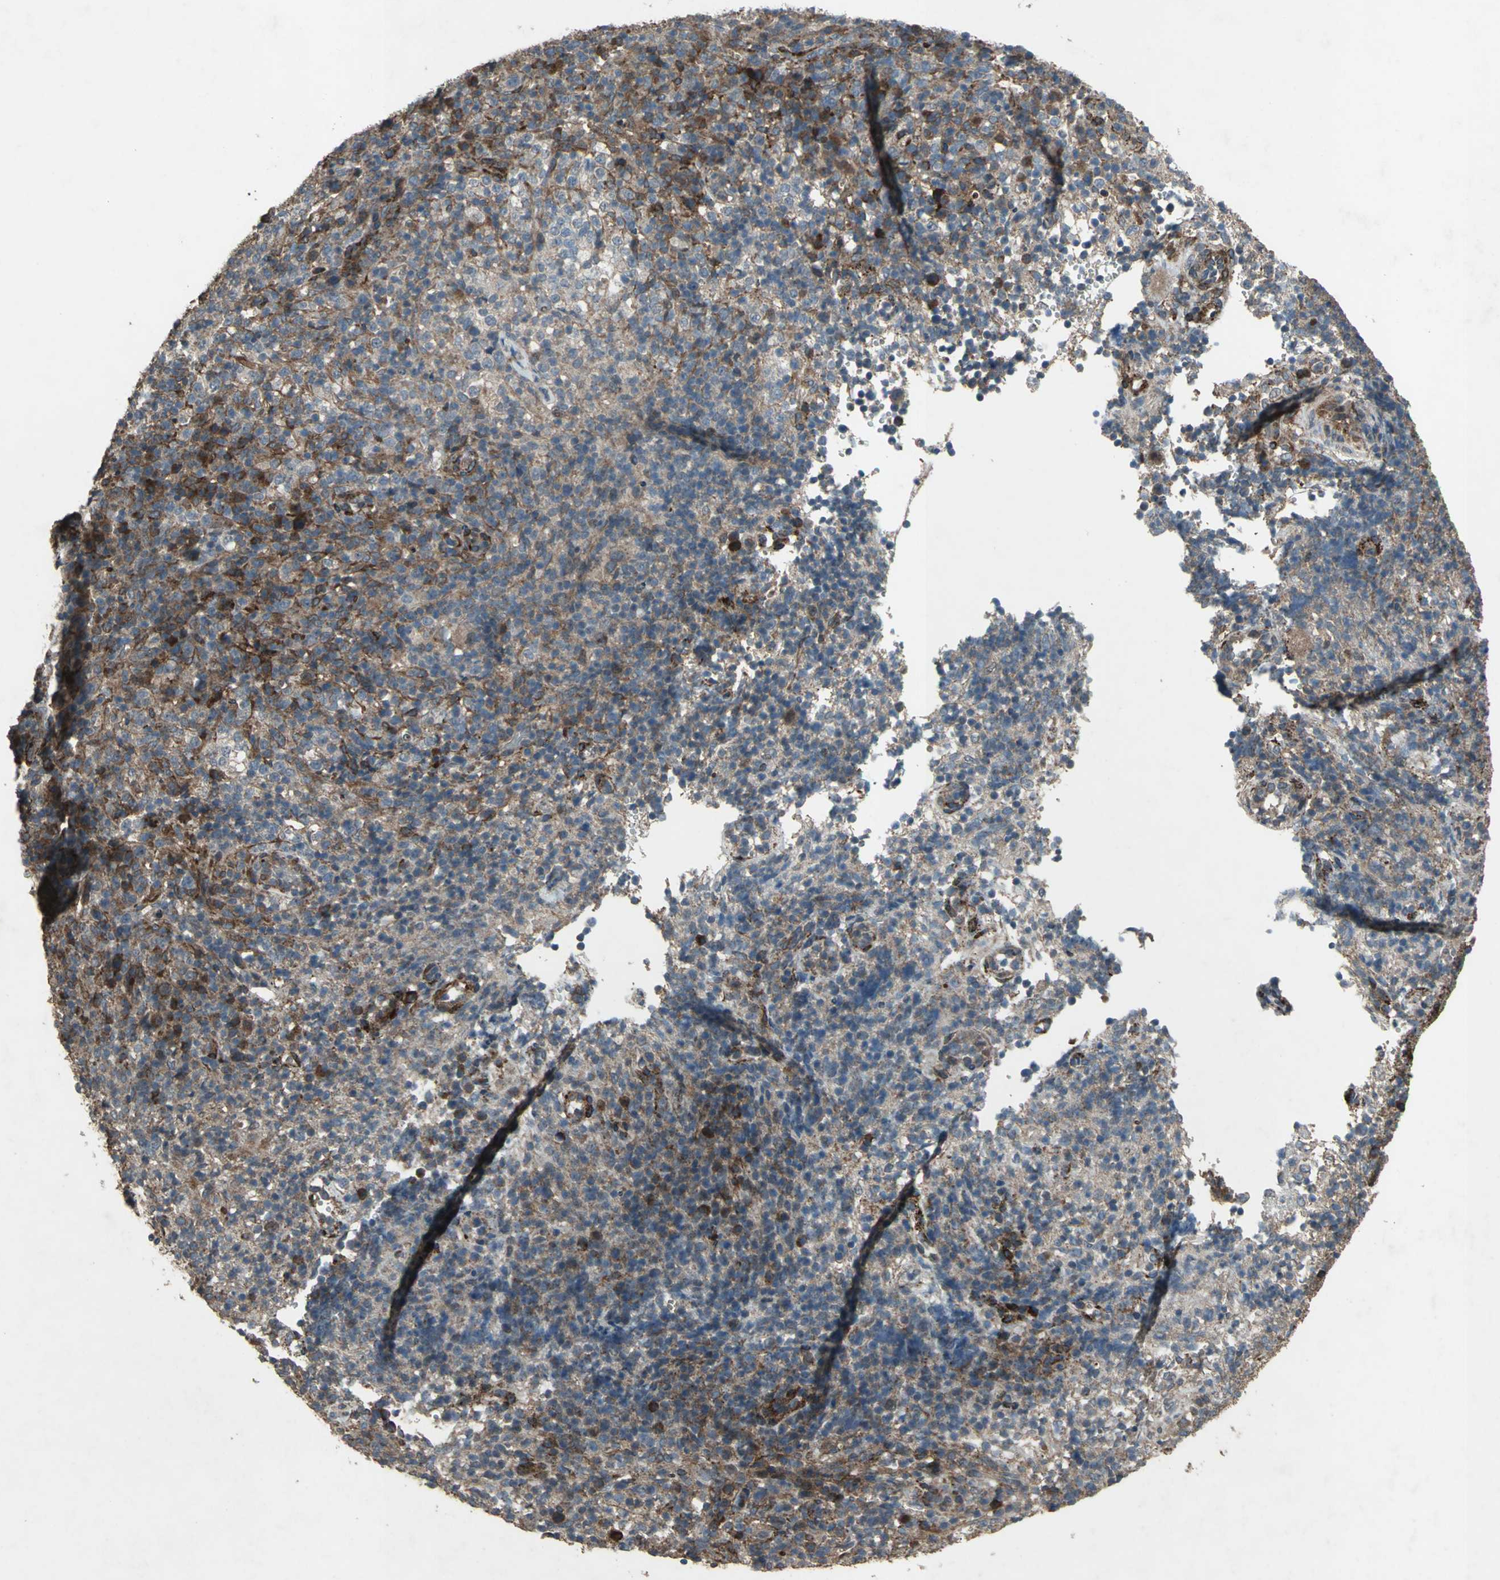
{"staining": {"intensity": "moderate", "quantity": "25%-75%", "location": "cytoplasmic/membranous"}, "tissue": "lymphoma", "cell_type": "Tumor cells", "image_type": "cancer", "snomed": [{"axis": "morphology", "description": "Malignant lymphoma, non-Hodgkin's type, High grade"}, {"axis": "topography", "description": "Lymph node"}], "caption": "This is an image of immunohistochemistry staining of malignant lymphoma, non-Hodgkin's type (high-grade), which shows moderate expression in the cytoplasmic/membranous of tumor cells.", "gene": "SEPTIN4", "patient": {"sex": "female", "age": 76}}